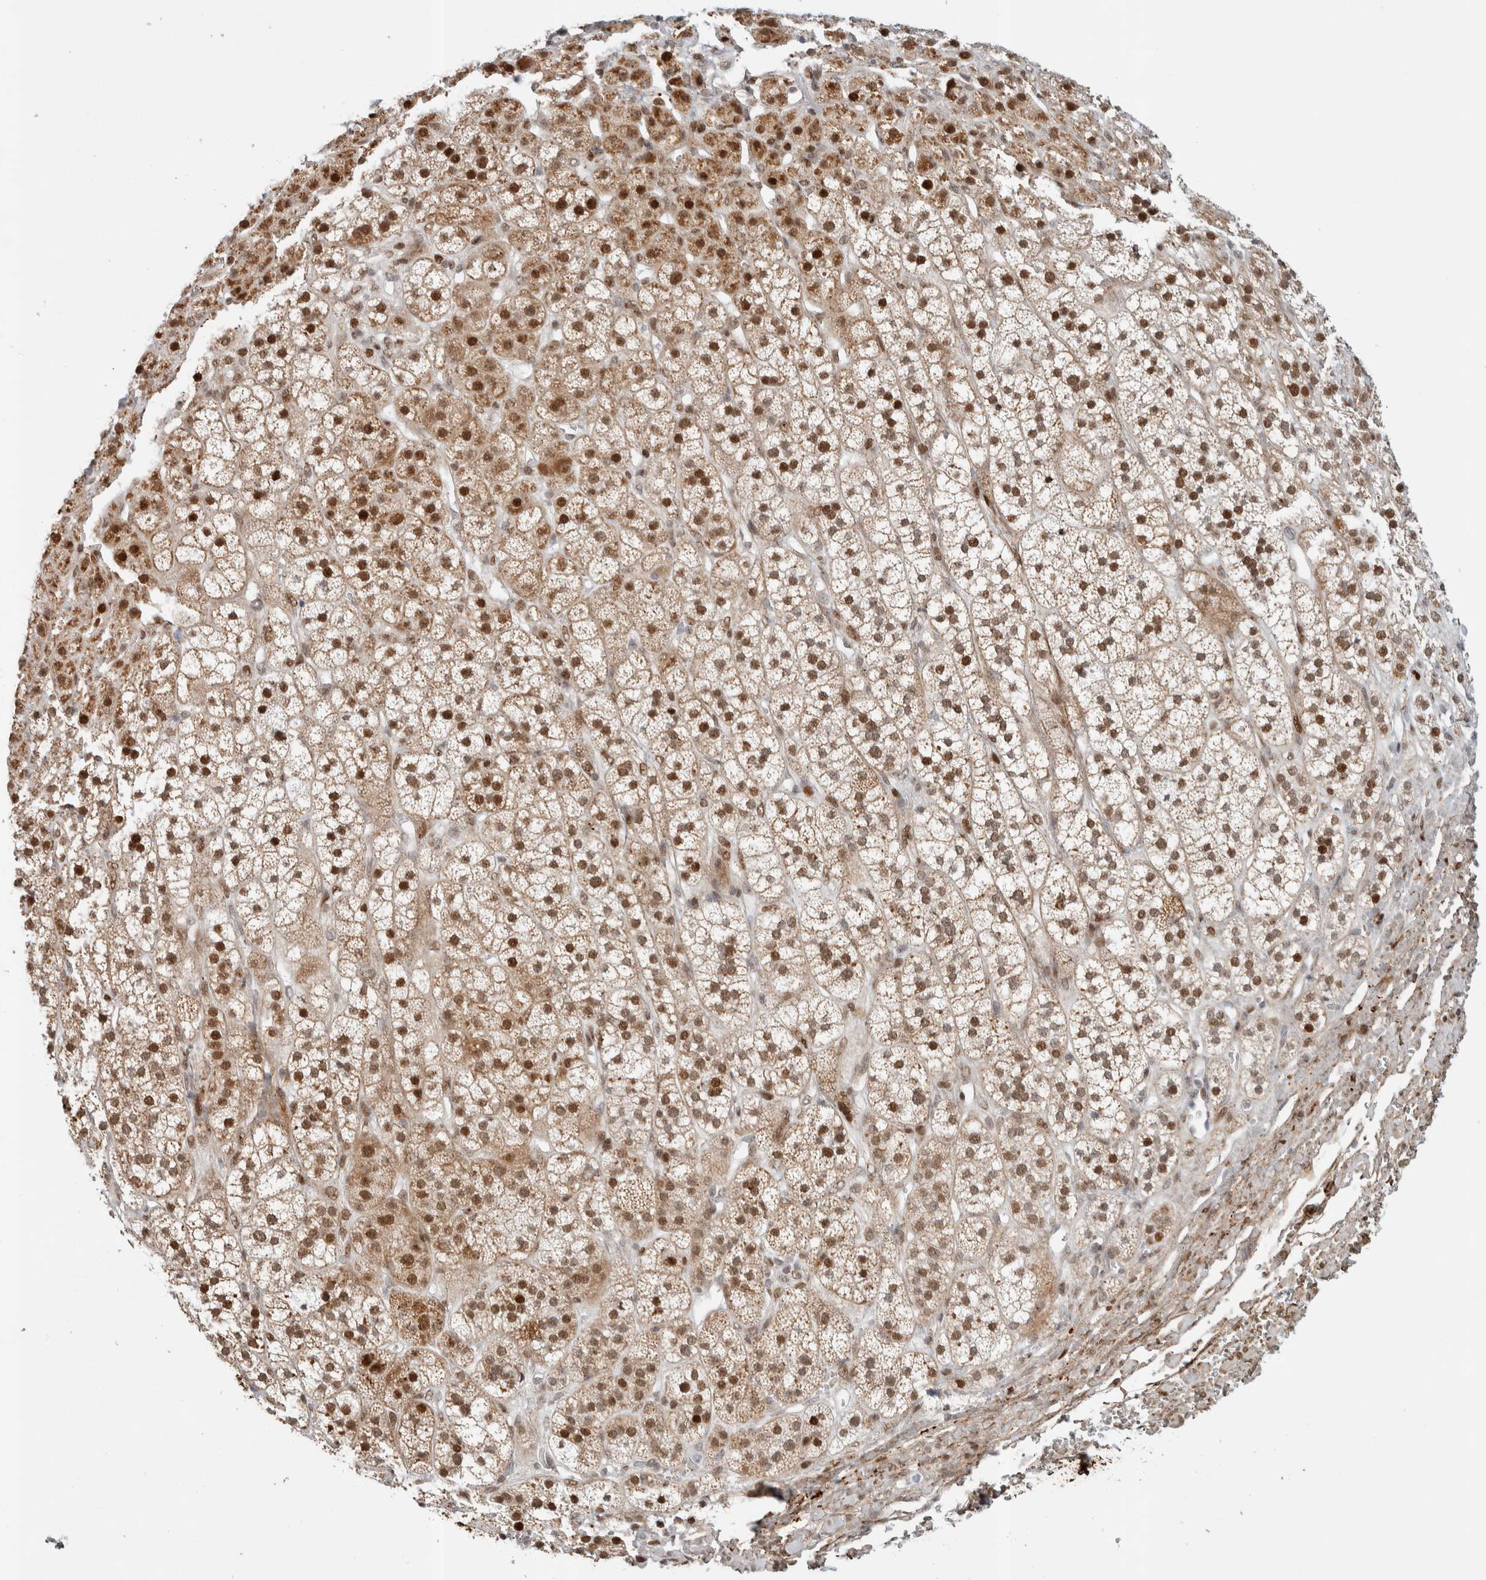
{"staining": {"intensity": "strong", "quantity": ">75%", "location": "cytoplasmic/membranous,nuclear"}, "tissue": "adrenal gland", "cell_type": "Glandular cells", "image_type": "normal", "snomed": [{"axis": "morphology", "description": "Normal tissue, NOS"}, {"axis": "topography", "description": "Adrenal gland"}], "caption": "There is high levels of strong cytoplasmic/membranous,nuclear positivity in glandular cells of normal adrenal gland, as demonstrated by immunohistochemical staining (brown color).", "gene": "TSPAN32", "patient": {"sex": "male", "age": 56}}